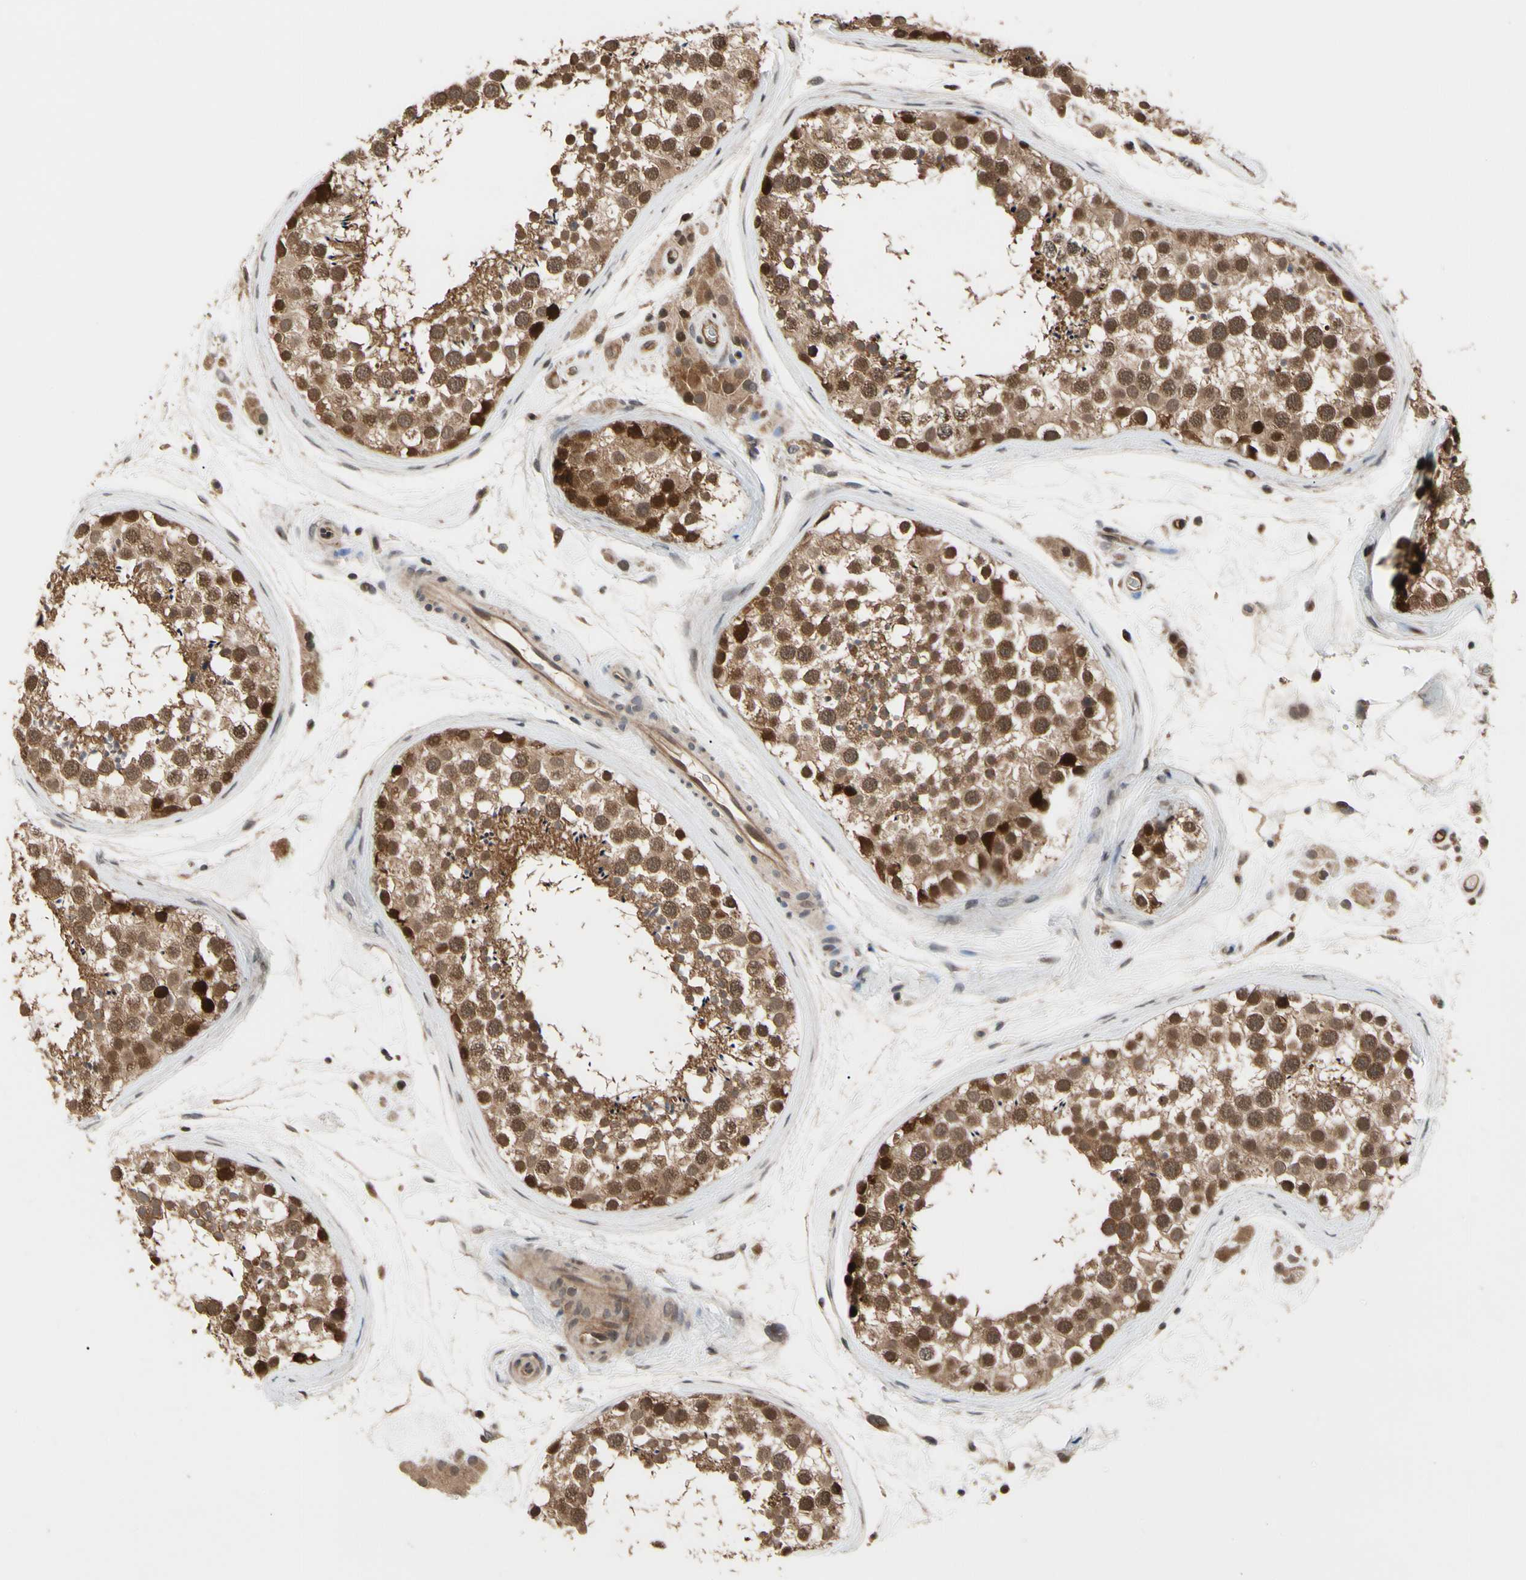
{"staining": {"intensity": "strong", "quantity": ">75%", "location": "cytoplasmic/membranous,nuclear"}, "tissue": "testis", "cell_type": "Cells in seminiferous ducts", "image_type": "normal", "snomed": [{"axis": "morphology", "description": "Normal tissue, NOS"}, {"axis": "topography", "description": "Testis"}], "caption": "Cells in seminiferous ducts reveal high levels of strong cytoplasmic/membranous,nuclear expression in approximately >75% of cells in benign testis.", "gene": "CYTIP", "patient": {"sex": "male", "age": 46}}